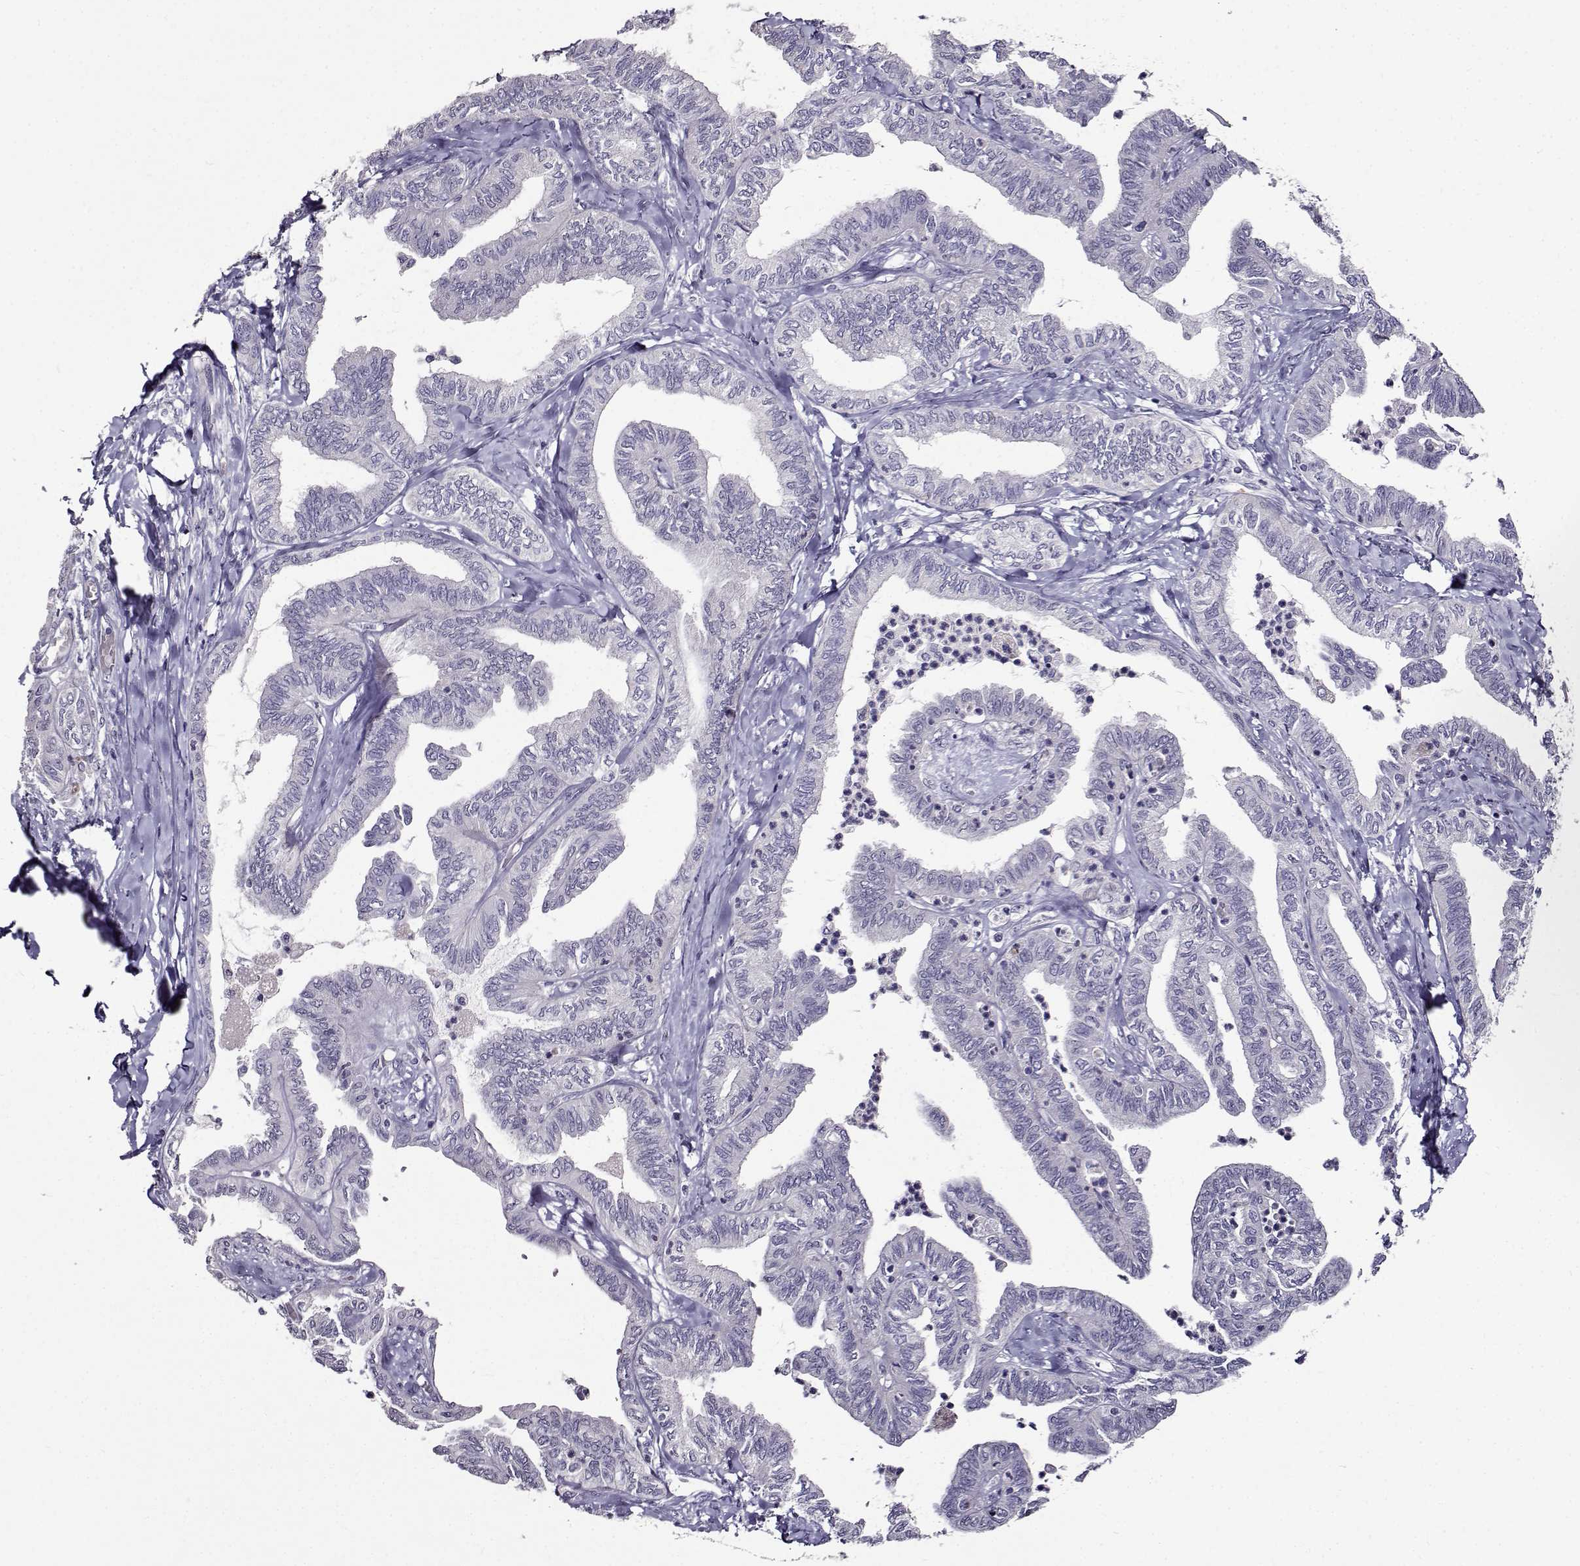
{"staining": {"intensity": "negative", "quantity": "none", "location": "none"}, "tissue": "ovarian cancer", "cell_type": "Tumor cells", "image_type": "cancer", "snomed": [{"axis": "morphology", "description": "Carcinoma, endometroid"}, {"axis": "topography", "description": "Ovary"}], "caption": "Histopathology image shows no protein positivity in tumor cells of endometroid carcinoma (ovarian) tissue. (Brightfield microscopy of DAB (3,3'-diaminobenzidine) IHC at high magnification).", "gene": "PAEP", "patient": {"sex": "female", "age": 70}}